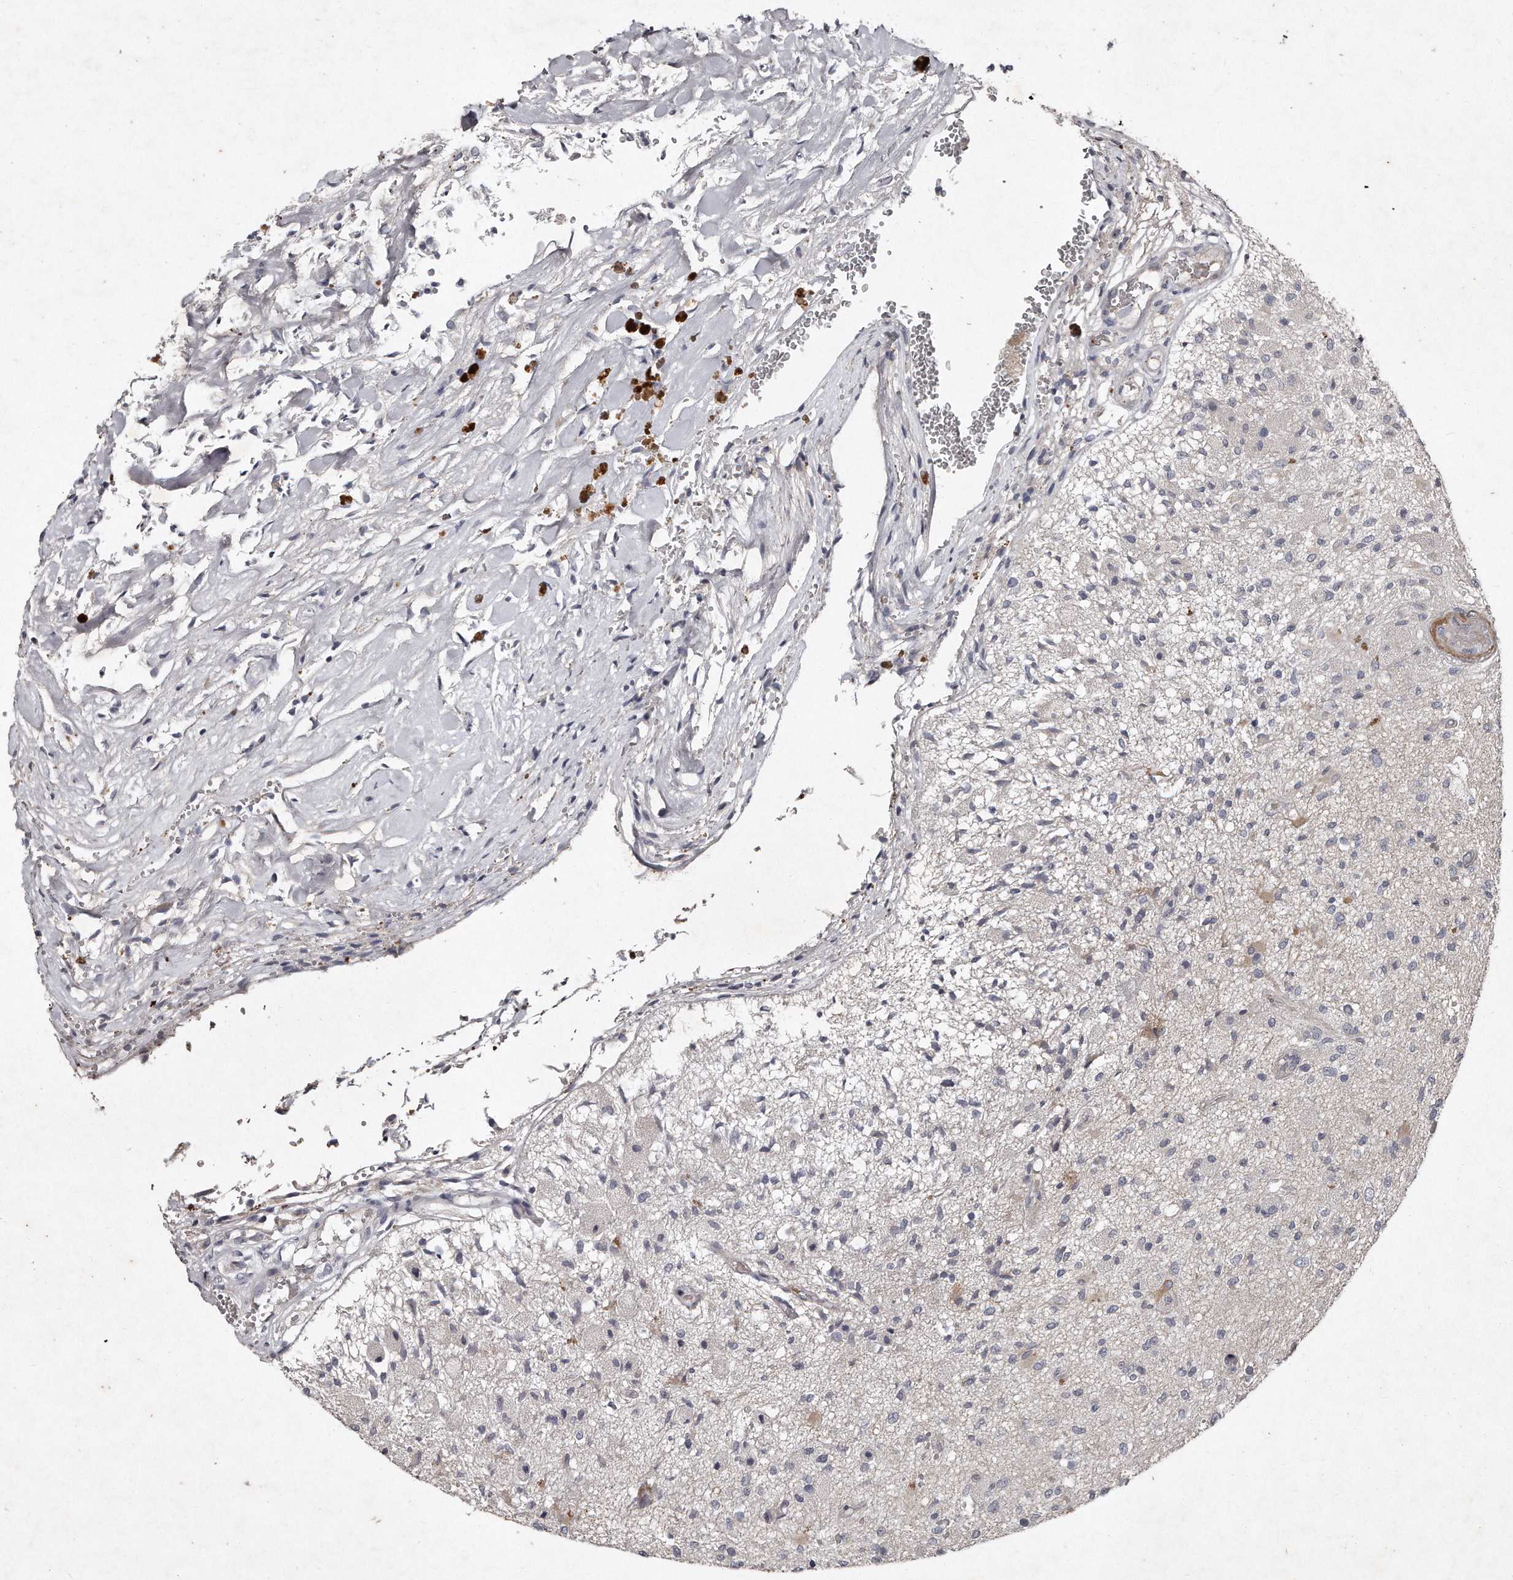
{"staining": {"intensity": "negative", "quantity": "none", "location": "none"}, "tissue": "glioma", "cell_type": "Tumor cells", "image_type": "cancer", "snomed": [{"axis": "morphology", "description": "Normal tissue, NOS"}, {"axis": "morphology", "description": "Glioma, malignant, High grade"}, {"axis": "topography", "description": "Cerebral cortex"}], "caption": "Photomicrograph shows no protein expression in tumor cells of glioma tissue.", "gene": "TECR", "patient": {"sex": "male", "age": 77}}